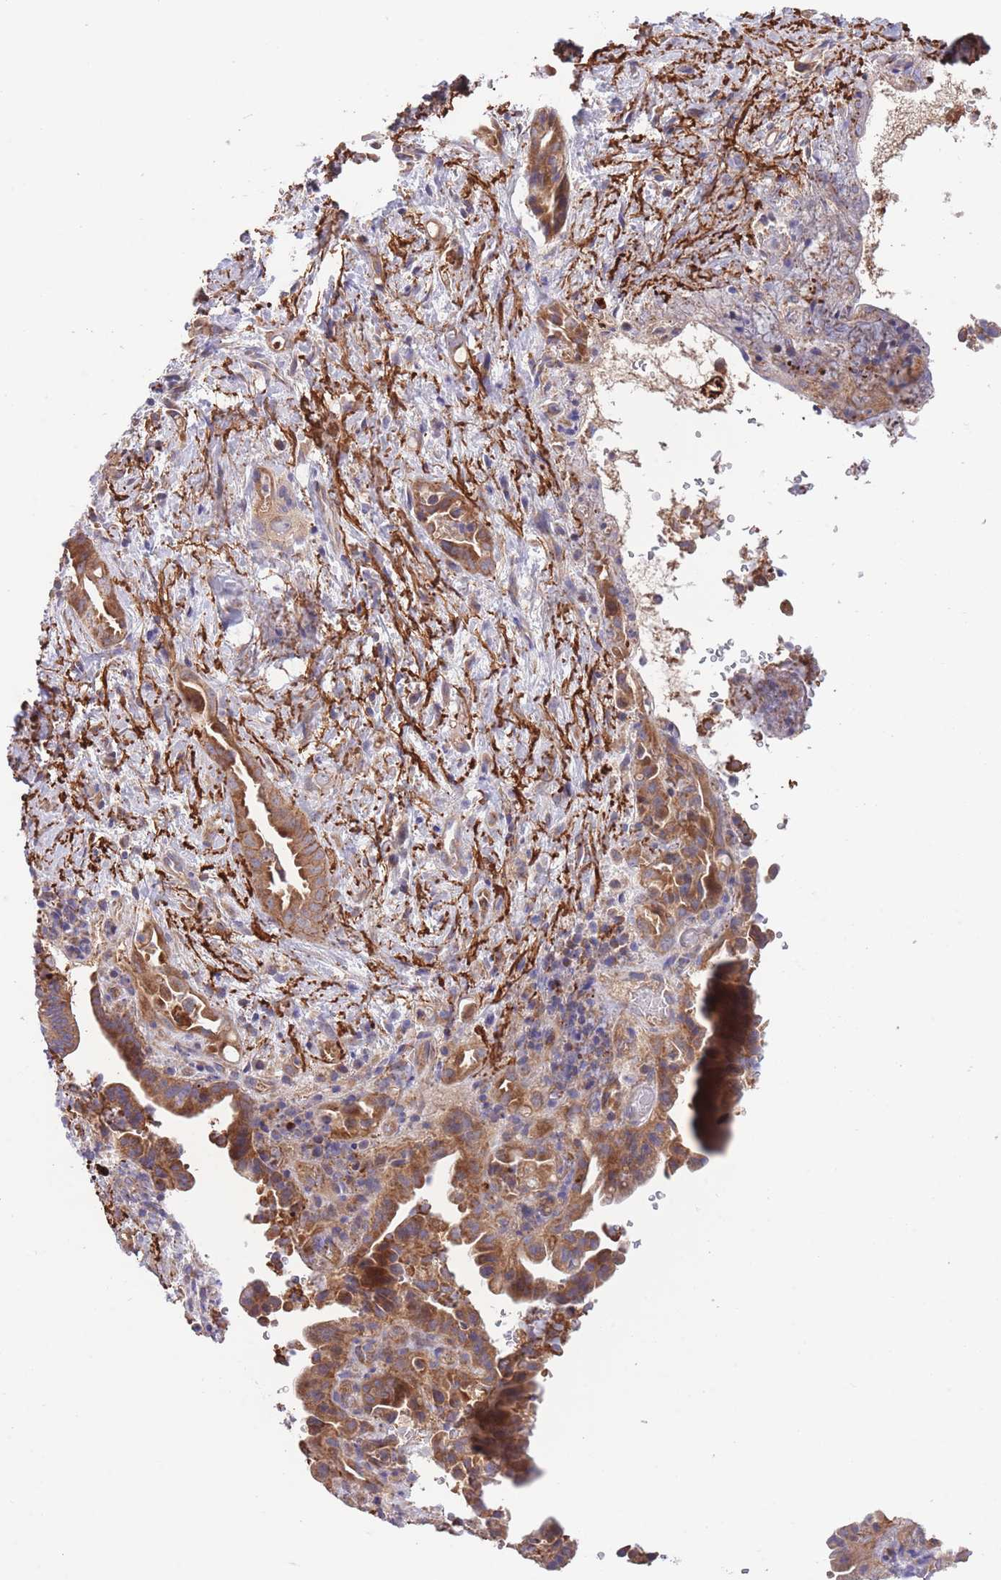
{"staining": {"intensity": "moderate", "quantity": ">75%", "location": "cytoplasmic/membranous"}, "tissue": "liver cancer", "cell_type": "Tumor cells", "image_type": "cancer", "snomed": [{"axis": "morphology", "description": "Cholangiocarcinoma"}, {"axis": "topography", "description": "Liver"}], "caption": "Tumor cells reveal moderate cytoplasmic/membranous expression in approximately >75% of cells in cholangiocarcinoma (liver).", "gene": "ATP13A2", "patient": {"sex": "female", "age": 68}}